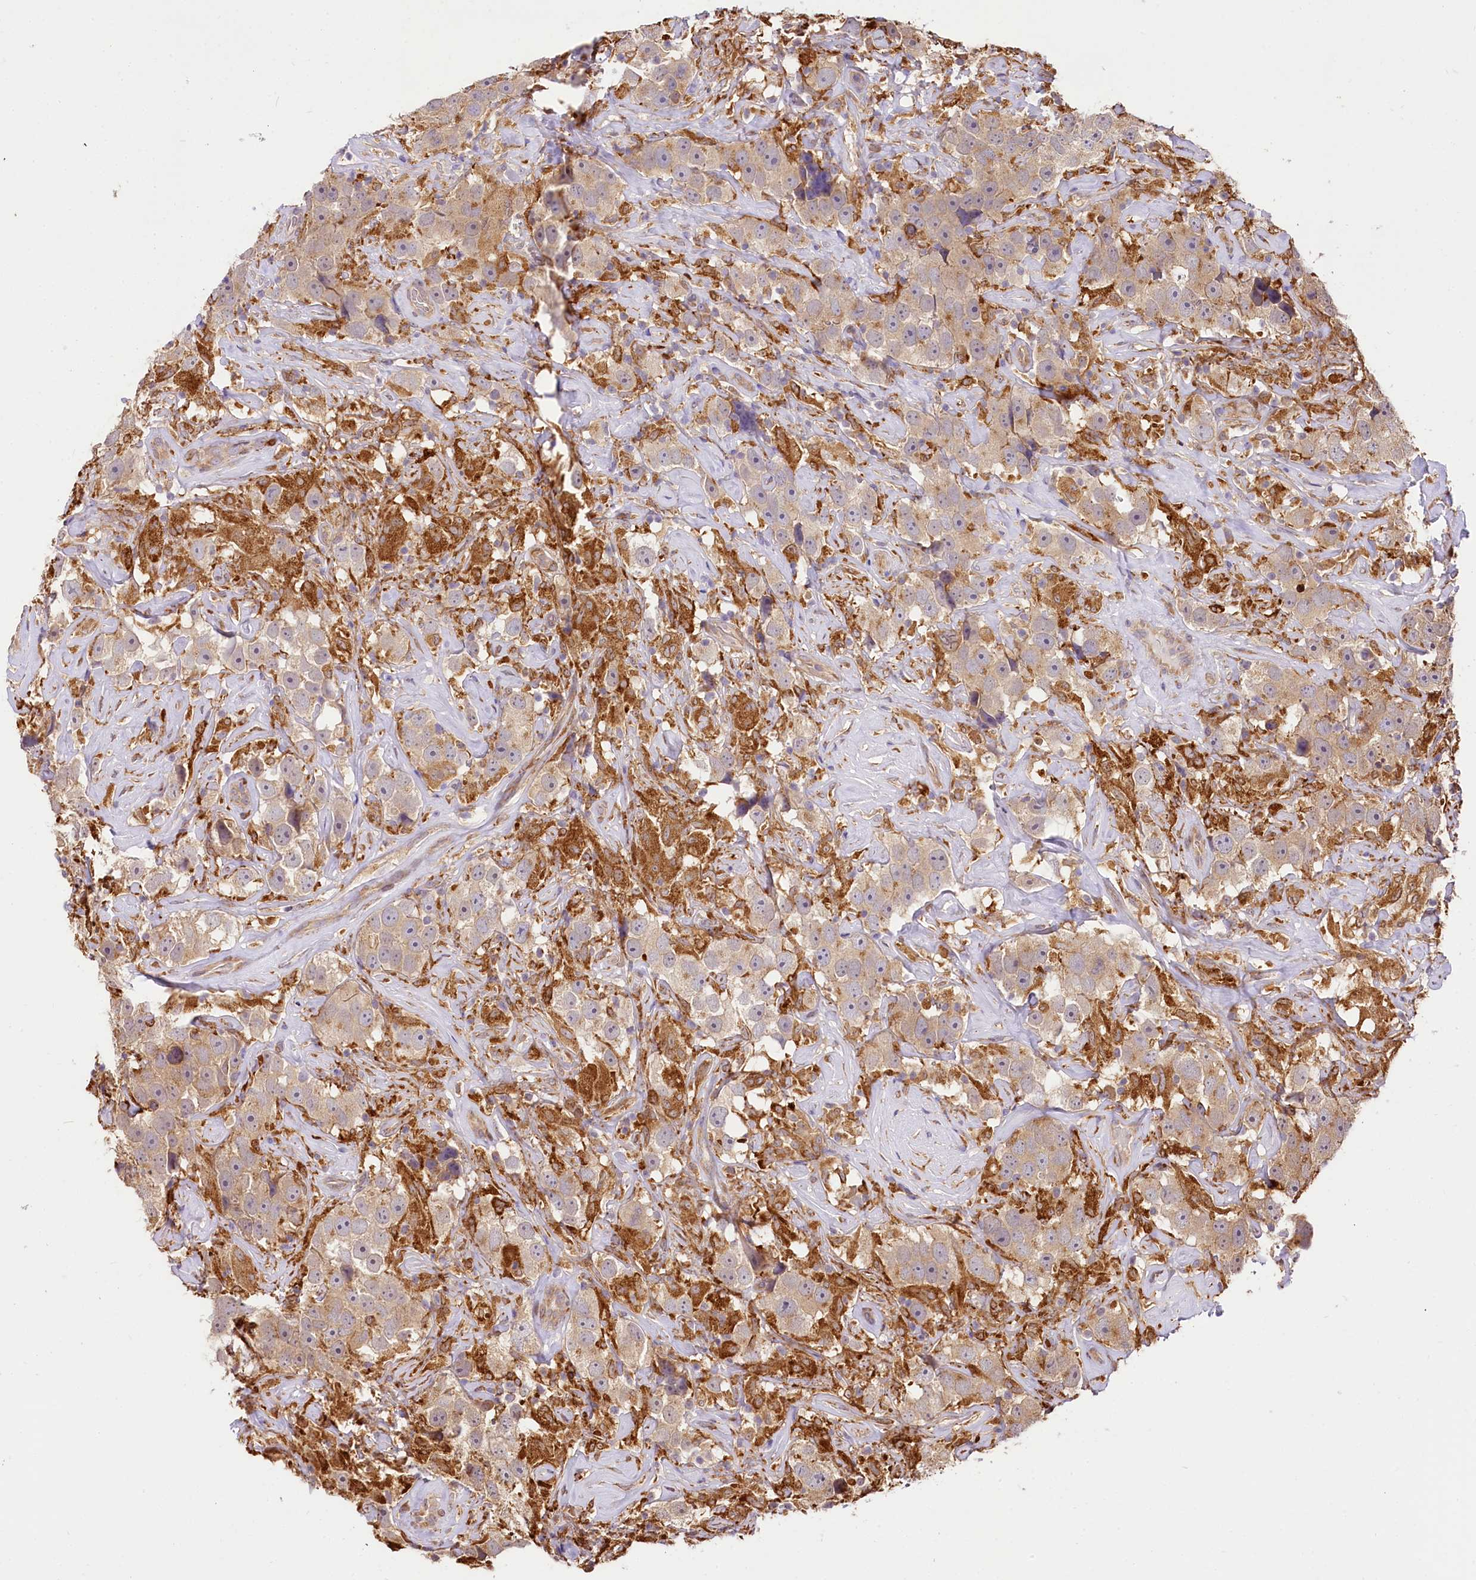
{"staining": {"intensity": "weak", "quantity": ">75%", "location": "cytoplasmic/membranous"}, "tissue": "testis cancer", "cell_type": "Tumor cells", "image_type": "cancer", "snomed": [{"axis": "morphology", "description": "Seminoma, NOS"}, {"axis": "topography", "description": "Testis"}], "caption": "The immunohistochemical stain shows weak cytoplasmic/membranous expression in tumor cells of testis cancer (seminoma) tissue.", "gene": "PPIP5K2", "patient": {"sex": "male", "age": 49}}